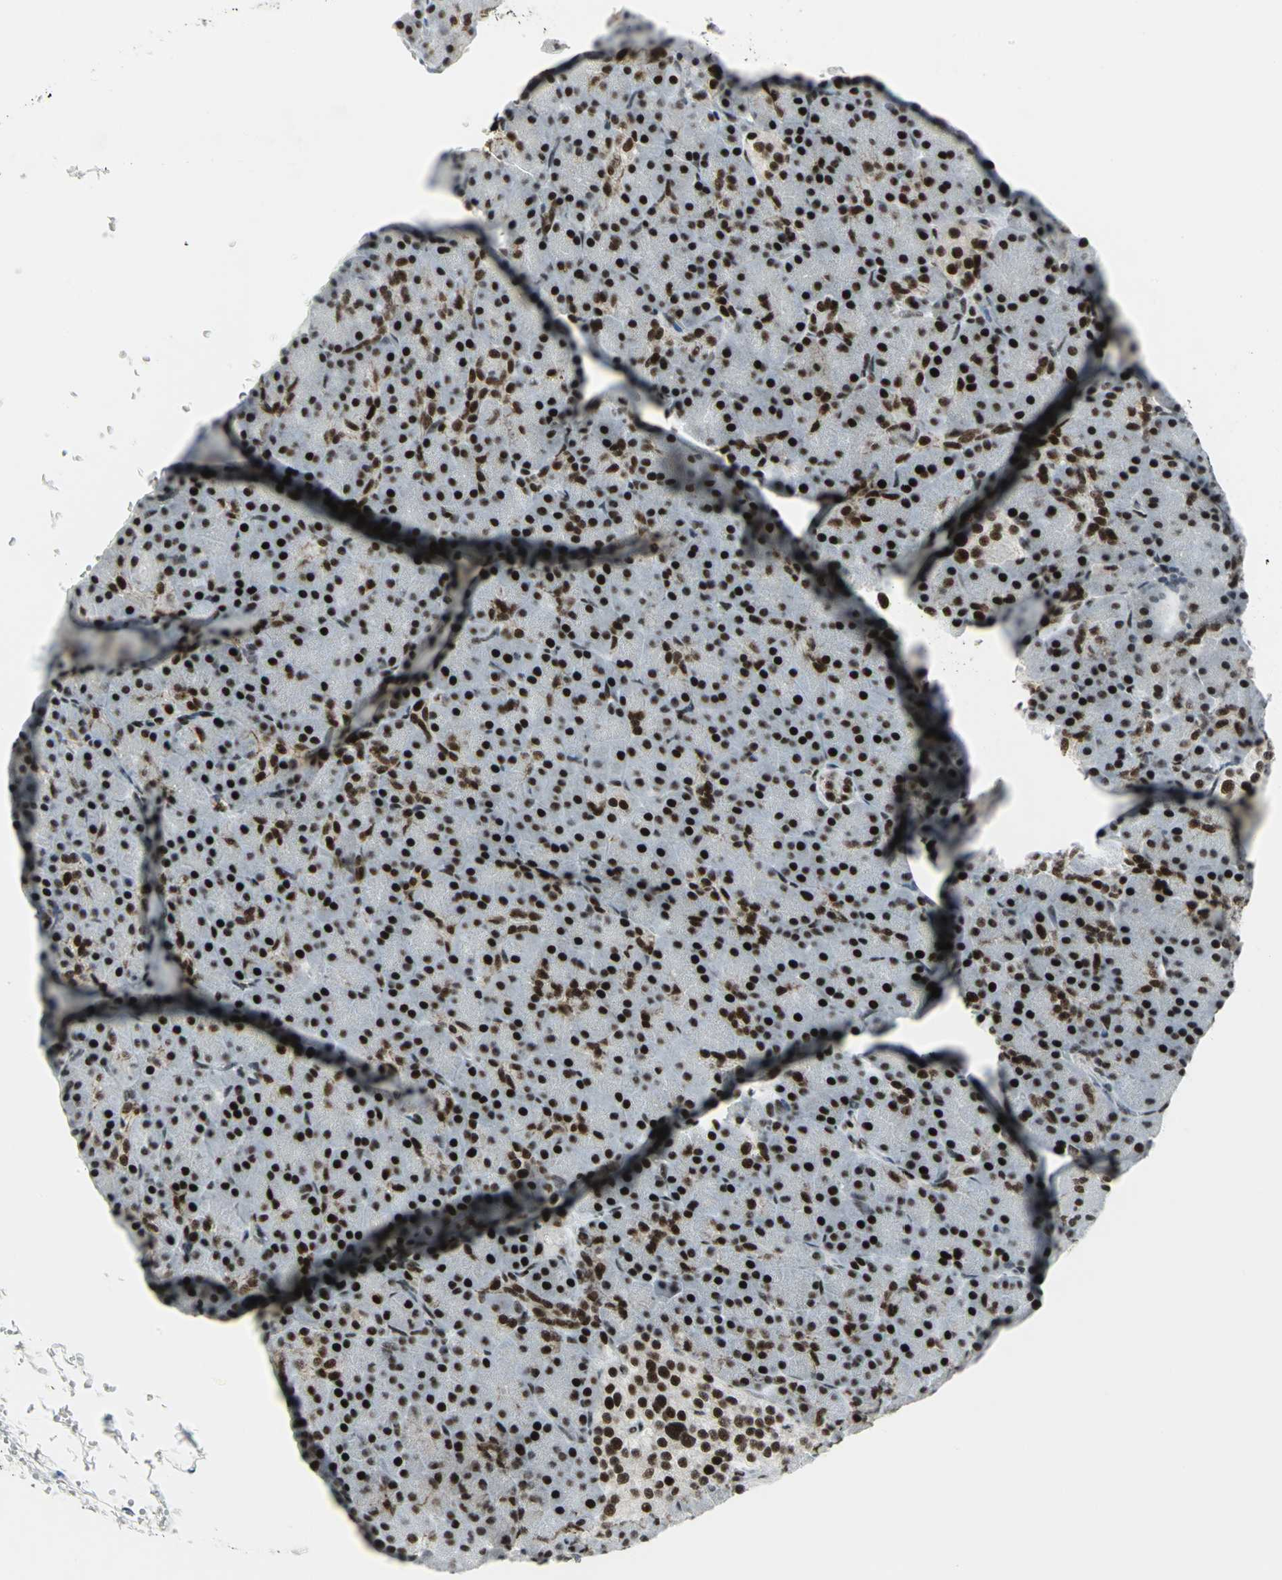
{"staining": {"intensity": "strong", "quantity": ">75%", "location": "nuclear"}, "tissue": "pancreas", "cell_type": "Exocrine glandular cells", "image_type": "normal", "snomed": [{"axis": "morphology", "description": "Normal tissue, NOS"}, {"axis": "topography", "description": "Pancreas"}], "caption": "Protein expression analysis of unremarkable pancreas exhibits strong nuclear expression in about >75% of exocrine glandular cells. (Brightfield microscopy of DAB IHC at high magnification).", "gene": "SMARCA4", "patient": {"sex": "female", "age": 43}}